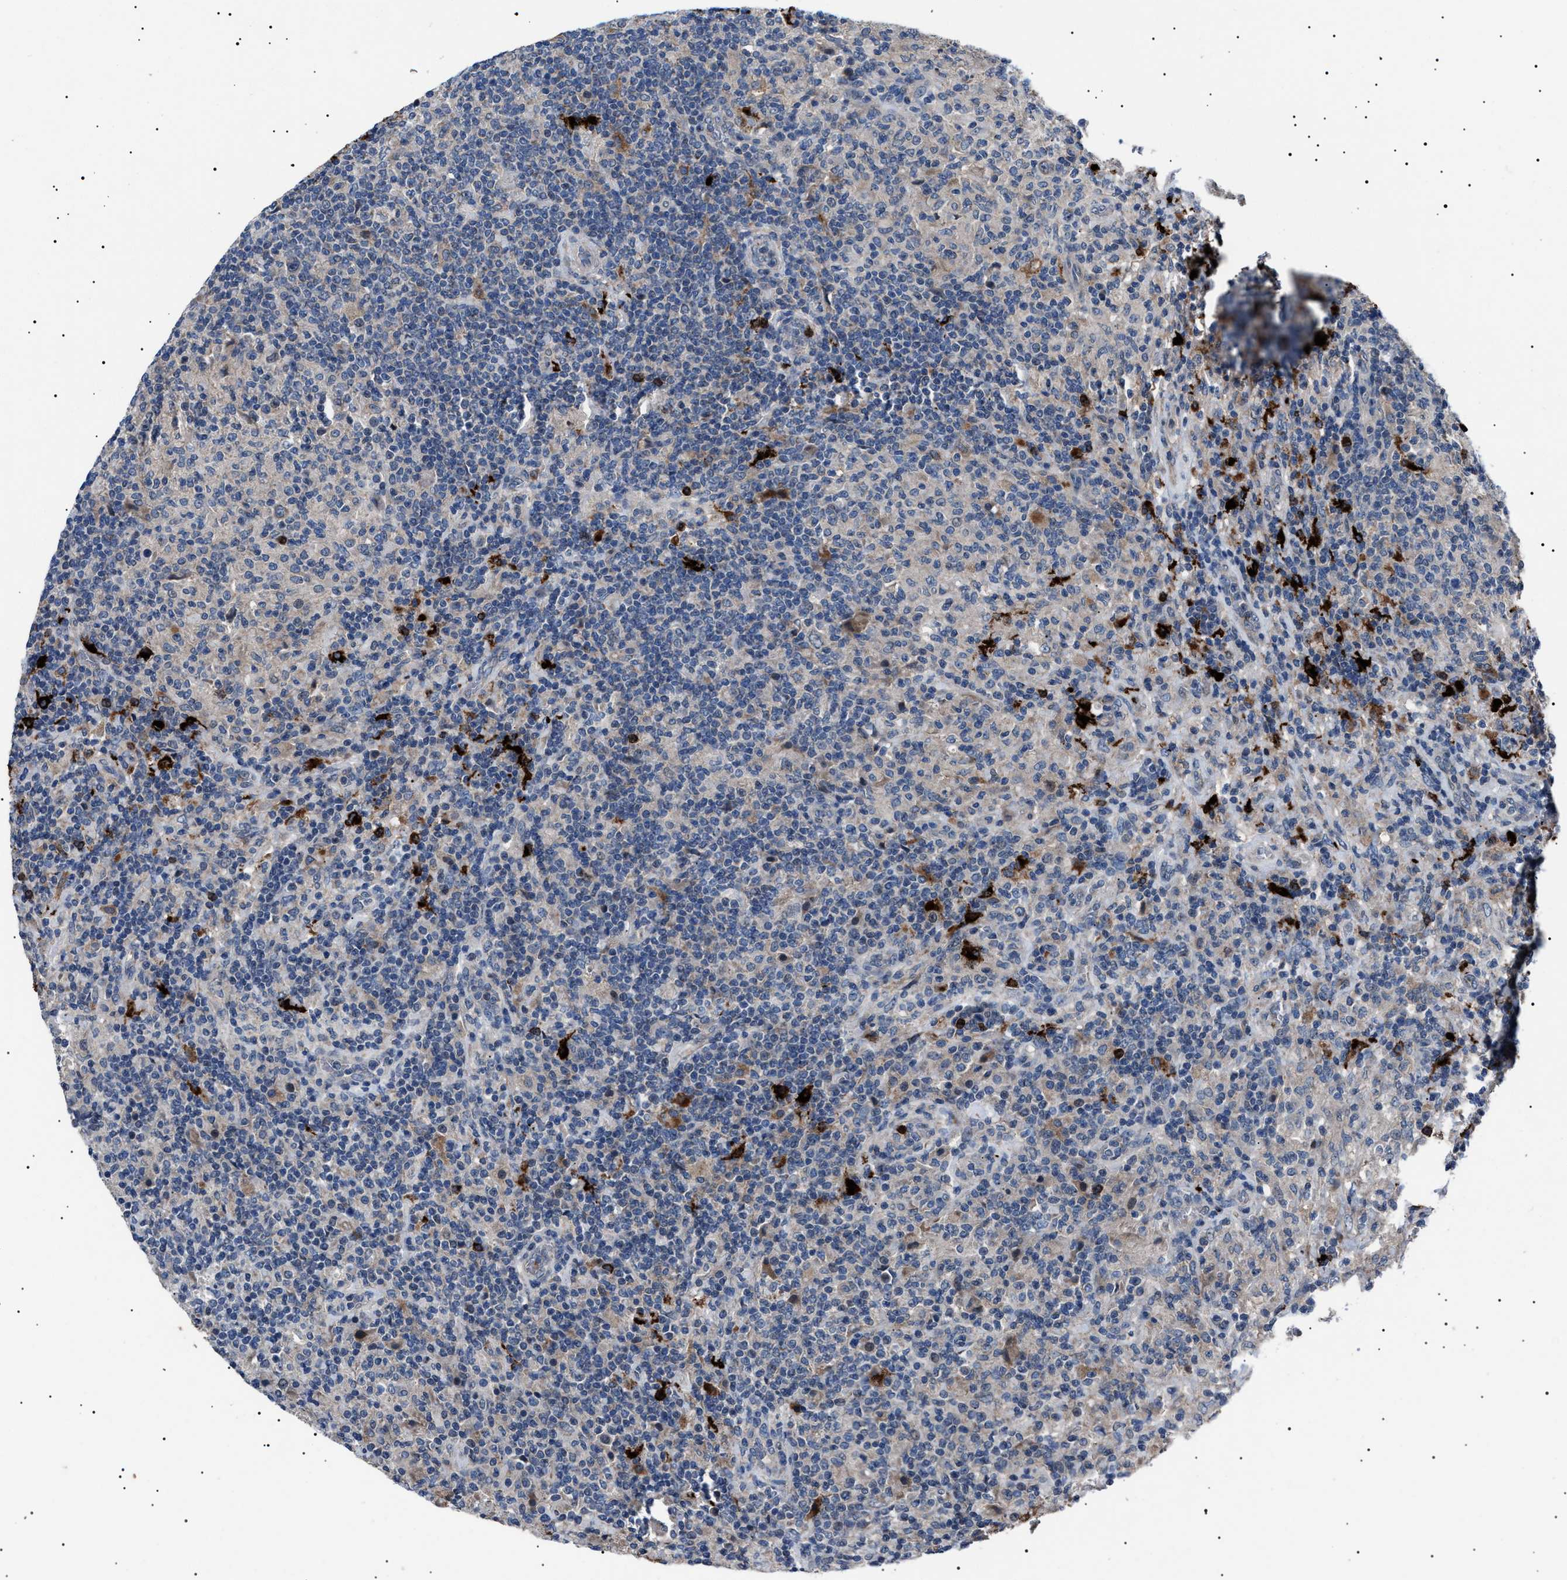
{"staining": {"intensity": "negative", "quantity": "none", "location": "none"}, "tissue": "lymphoma", "cell_type": "Tumor cells", "image_type": "cancer", "snomed": [{"axis": "morphology", "description": "Hodgkin's disease, NOS"}, {"axis": "topography", "description": "Lymph node"}], "caption": "A histopathology image of human lymphoma is negative for staining in tumor cells.", "gene": "PTRH1", "patient": {"sex": "male", "age": 70}}